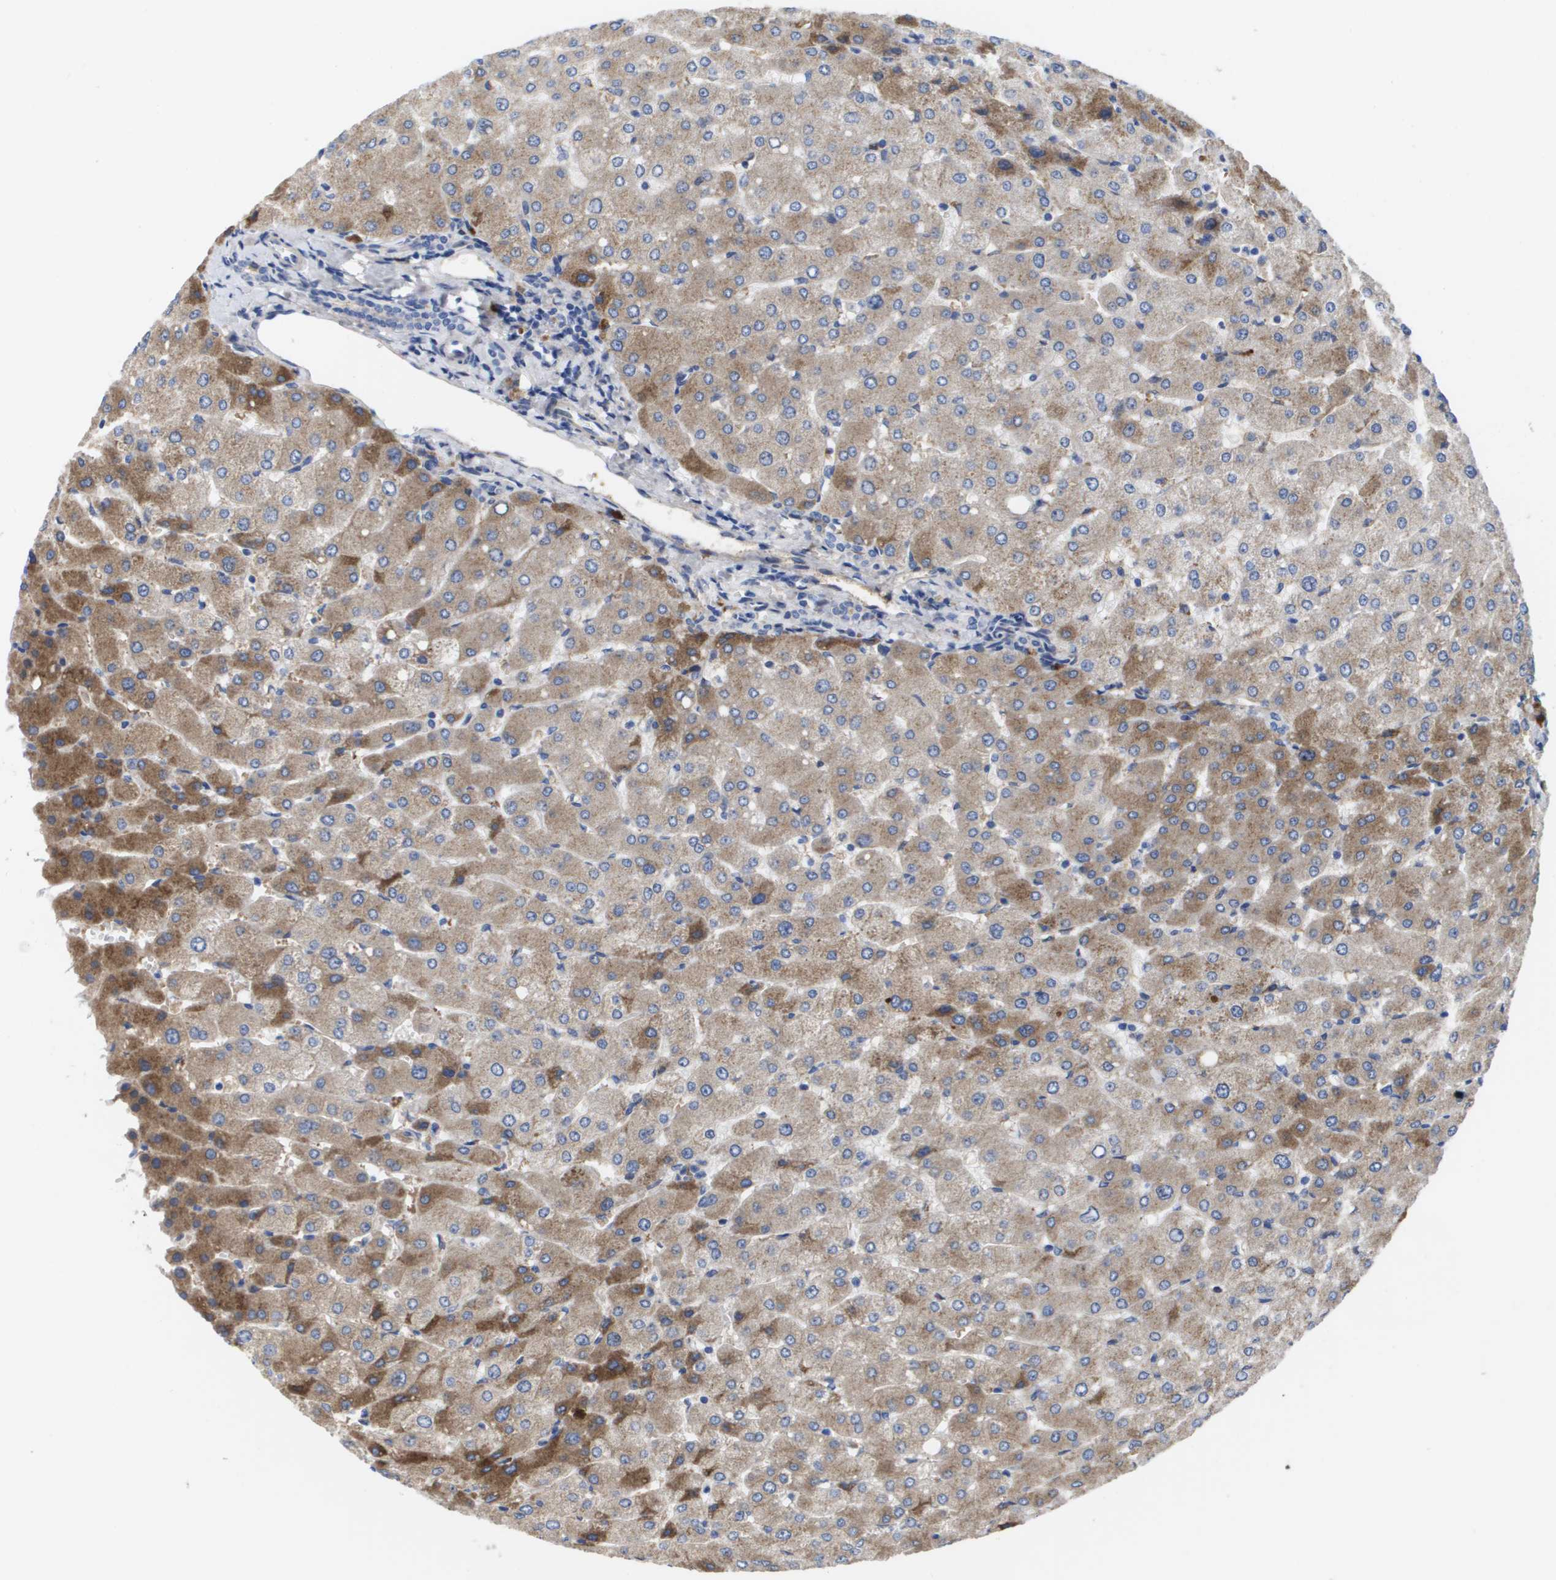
{"staining": {"intensity": "negative", "quantity": "none", "location": "none"}, "tissue": "liver", "cell_type": "Cholangiocytes", "image_type": "normal", "snomed": [{"axis": "morphology", "description": "Normal tissue, NOS"}, {"axis": "topography", "description": "Liver"}], "caption": "Immunohistochemistry image of benign human liver stained for a protein (brown), which exhibits no positivity in cholangiocytes.", "gene": "SERPINC1", "patient": {"sex": "male", "age": 55}}